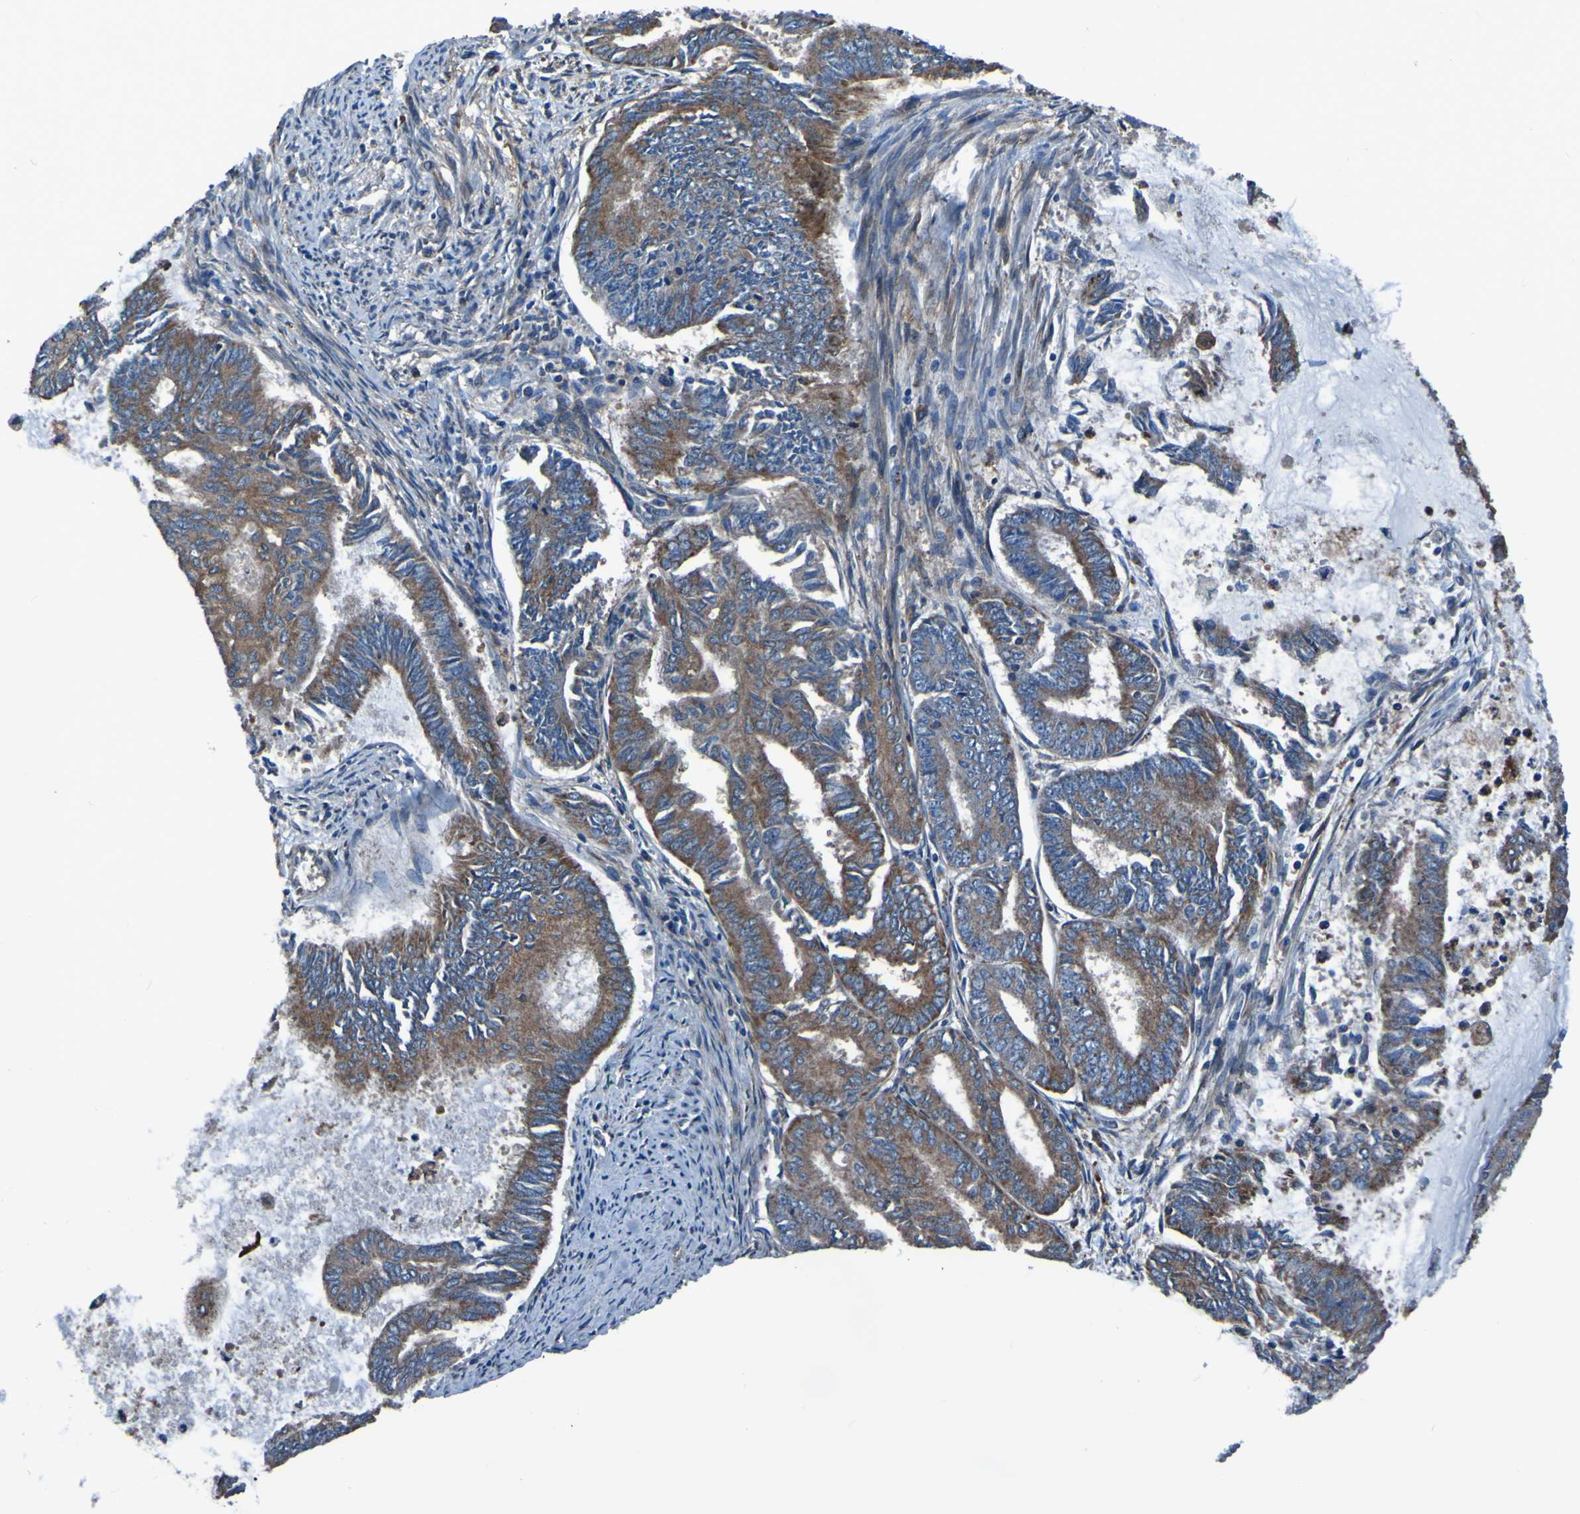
{"staining": {"intensity": "moderate", "quantity": ">75%", "location": "cytoplasmic/membranous"}, "tissue": "endometrial cancer", "cell_type": "Tumor cells", "image_type": "cancer", "snomed": [{"axis": "morphology", "description": "Adenocarcinoma, NOS"}, {"axis": "topography", "description": "Endometrium"}], "caption": "A brown stain labels moderate cytoplasmic/membranous expression of a protein in human endometrial cancer tumor cells. Nuclei are stained in blue.", "gene": "RAB5B", "patient": {"sex": "female", "age": 86}}